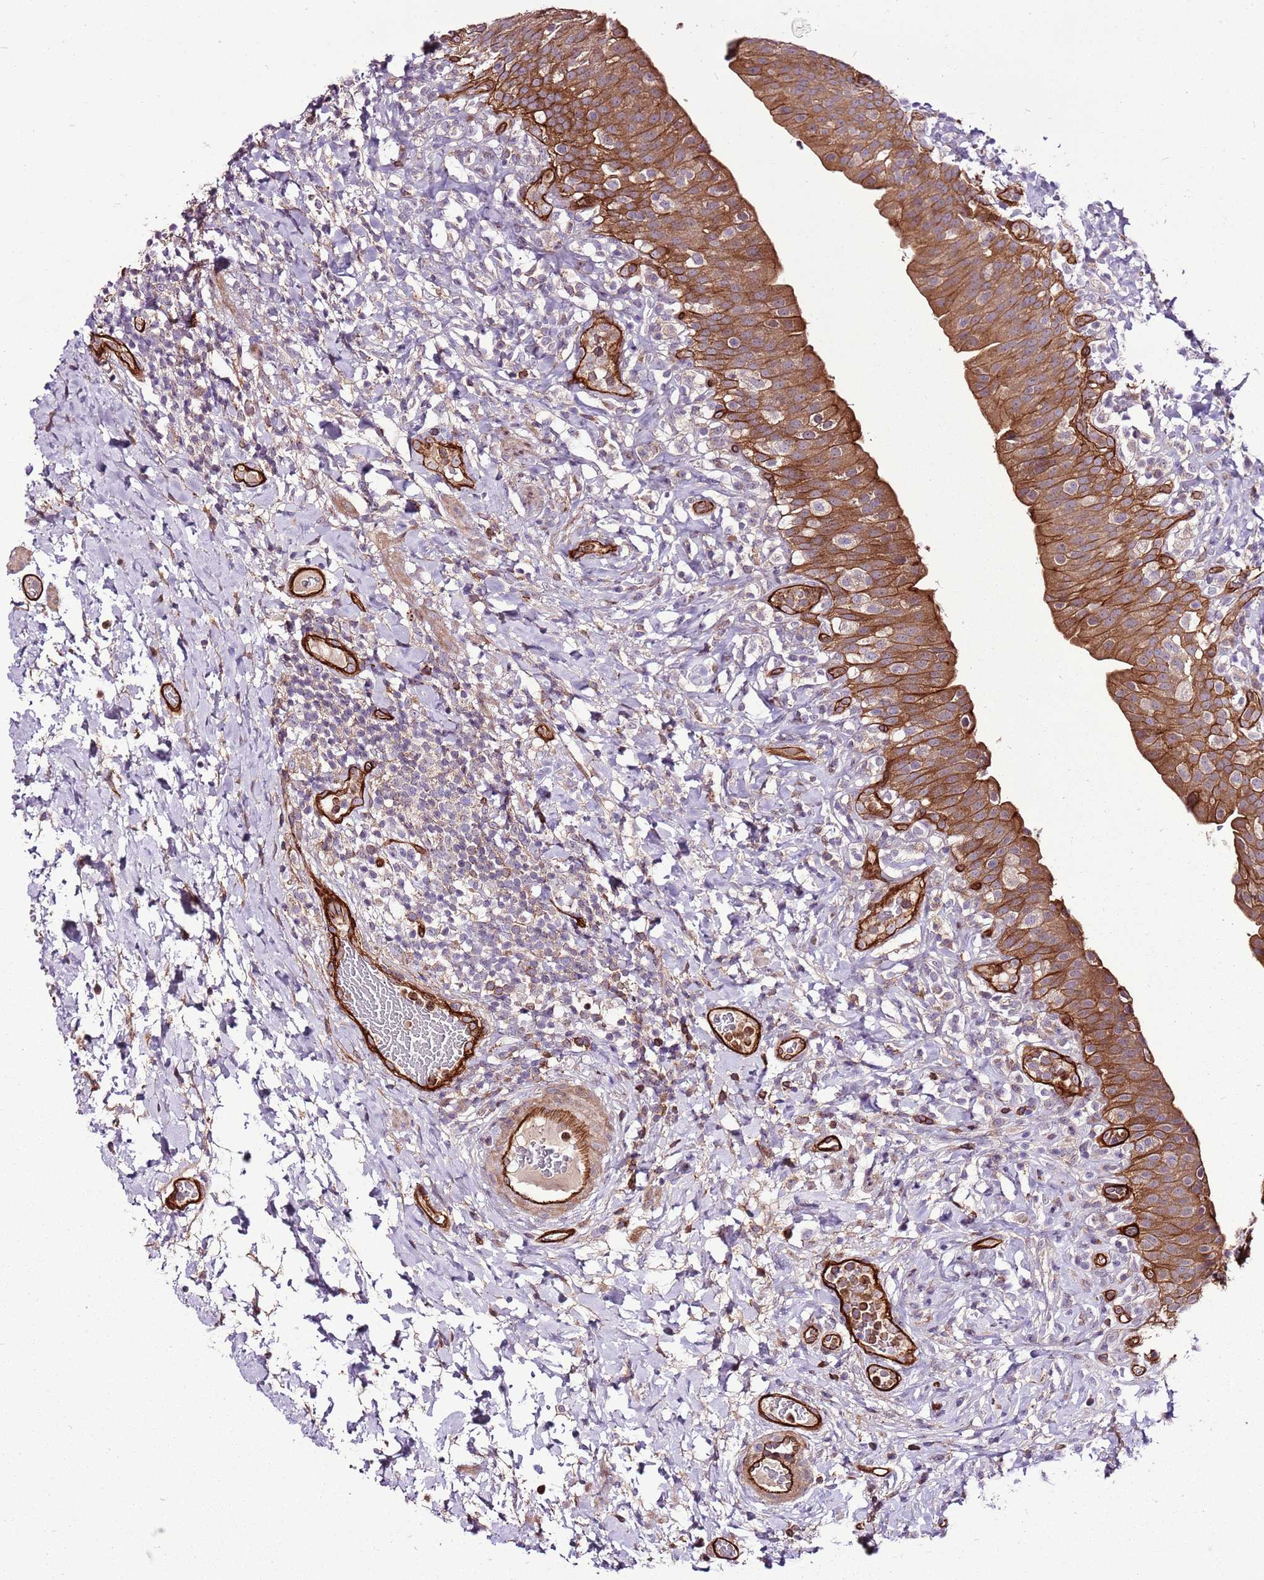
{"staining": {"intensity": "strong", "quantity": ">75%", "location": "cytoplasmic/membranous"}, "tissue": "urinary bladder", "cell_type": "Urothelial cells", "image_type": "normal", "snomed": [{"axis": "morphology", "description": "Normal tissue, NOS"}, {"axis": "morphology", "description": "Inflammation, NOS"}, {"axis": "topography", "description": "Urinary bladder"}], "caption": "A high amount of strong cytoplasmic/membranous expression is present in approximately >75% of urothelial cells in unremarkable urinary bladder. The staining was performed using DAB (3,3'-diaminobenzidine) to visualize the protein expression in brown, while the nuclei were stained in blue with hematoxylin (Magnification: 20x).", "gene": "ZNF827", "patient": {"sex": "male", "age": 64}}